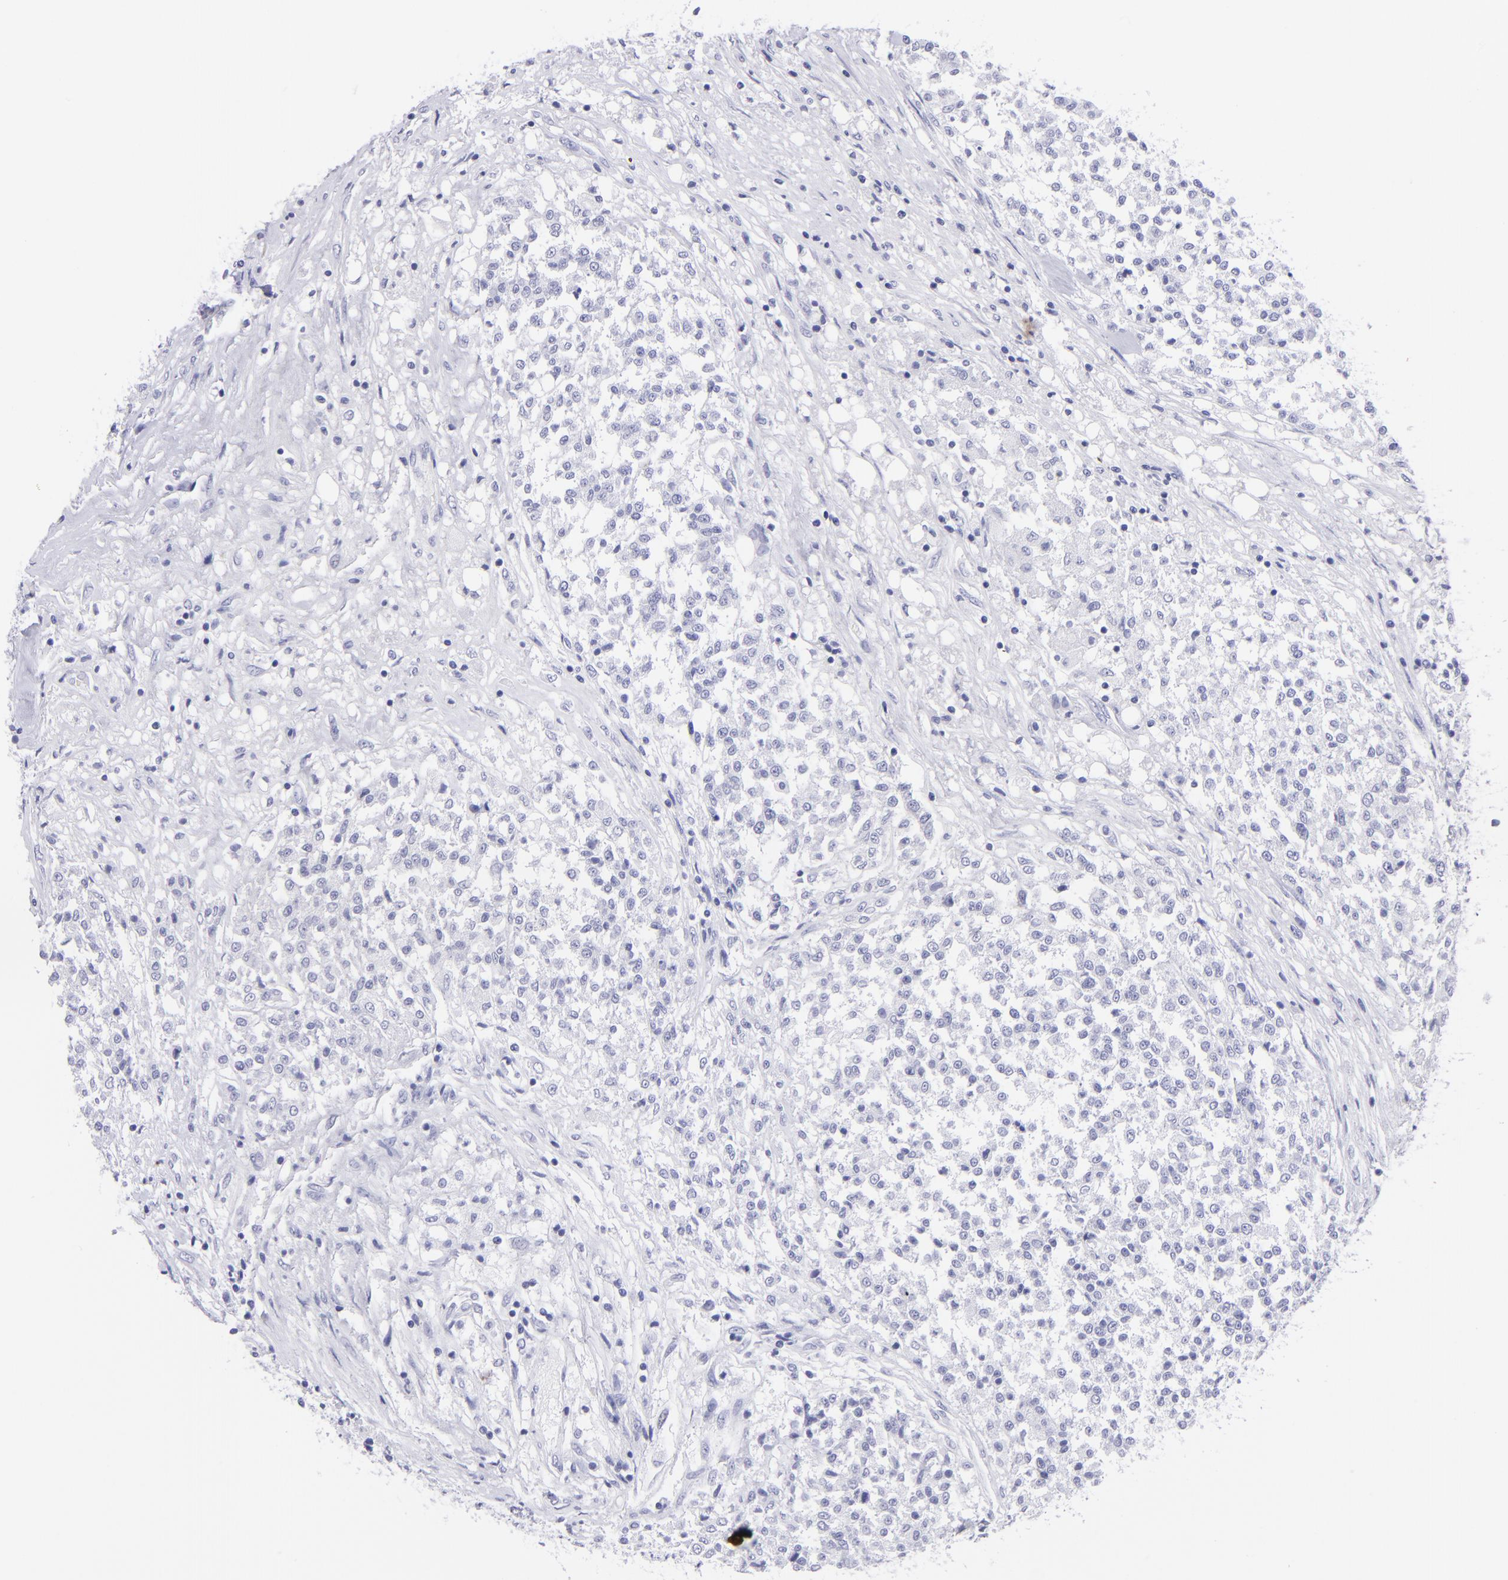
{"staining": {"intensity": "negative", "quantity": "none", "location": "none"}, "tissue": "testis cancer", "cell_type": "Tumor cells", "image_type": "cancer", "snomed": [{"axis": "morphology", "description": "Seminoma, NOS"}, {"axis": "topography", "description": "Testis"}], "caption": "Immunohistochemistry micrograph of neoplastic tissue: testis seminoma stained with DAB (3,3'-diaminobenzidine) shows no significant protein positivity in tumor cells.", "gene": "CNP", "patient": {"sex": "male", "age": 59}}